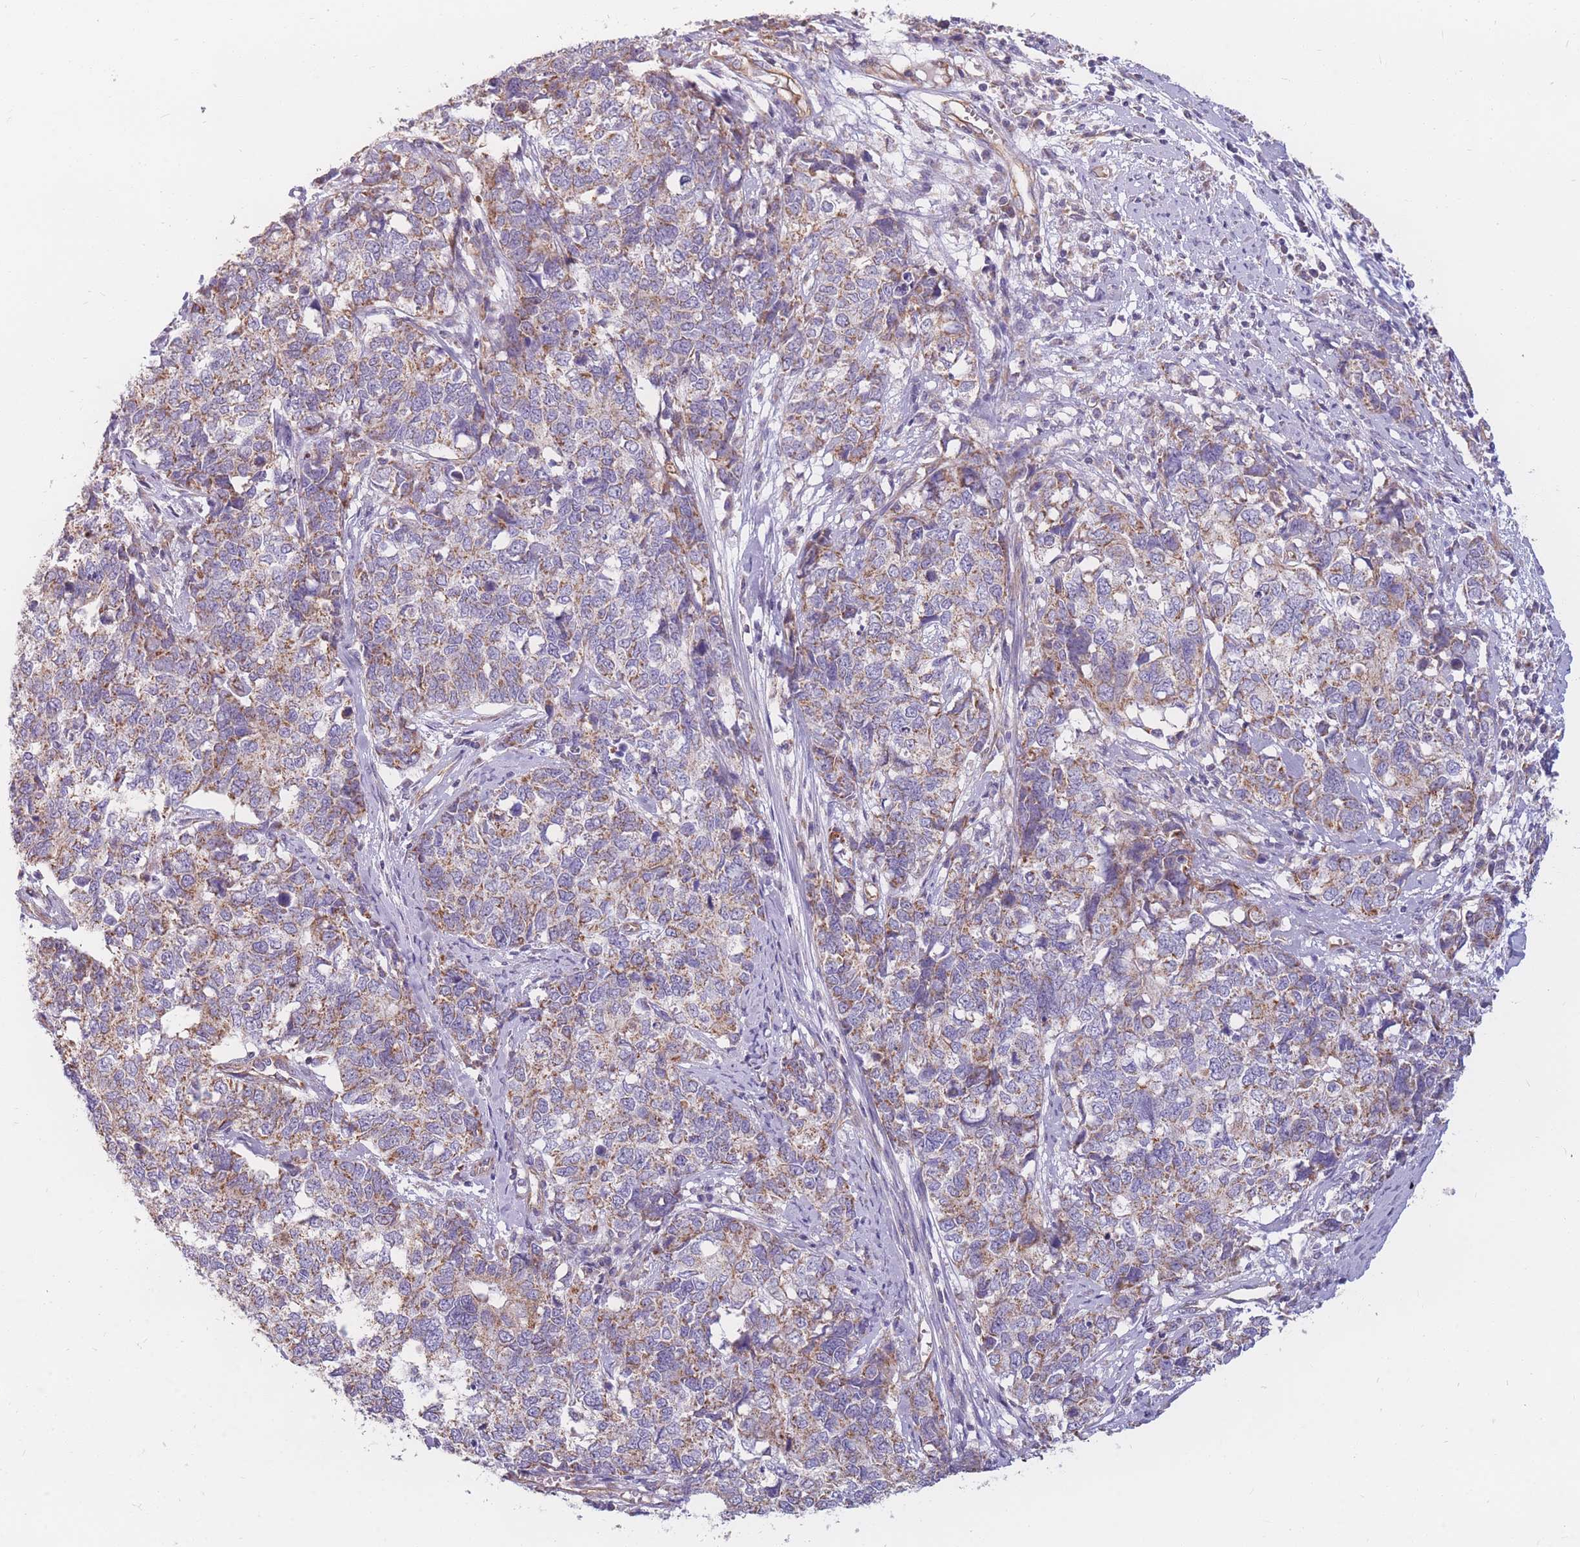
{"staining": {"intensity": "moderate", "quantity": "25%-75%", "location": "cytoplasmic/membranous"}, "tissue": "cervical cancer", "cell_type": "Tumor cells", "image_type": "cancer", "snomed": [{"axis": "morphology", "description": "Squamous cell carcinoma, NOS"}, {"axis": "topography", "description": "Cervix"}], "caption": "Cervical squamous cell carcinoma stained with DAB immunohistochemistry demonstrates medium levels of moderate cytoplasmic/membranous positivity in approximately 25%-75% of tumor cells.", "gene": "MRPS9", "patient": {"sex": "female", "age": 63}}